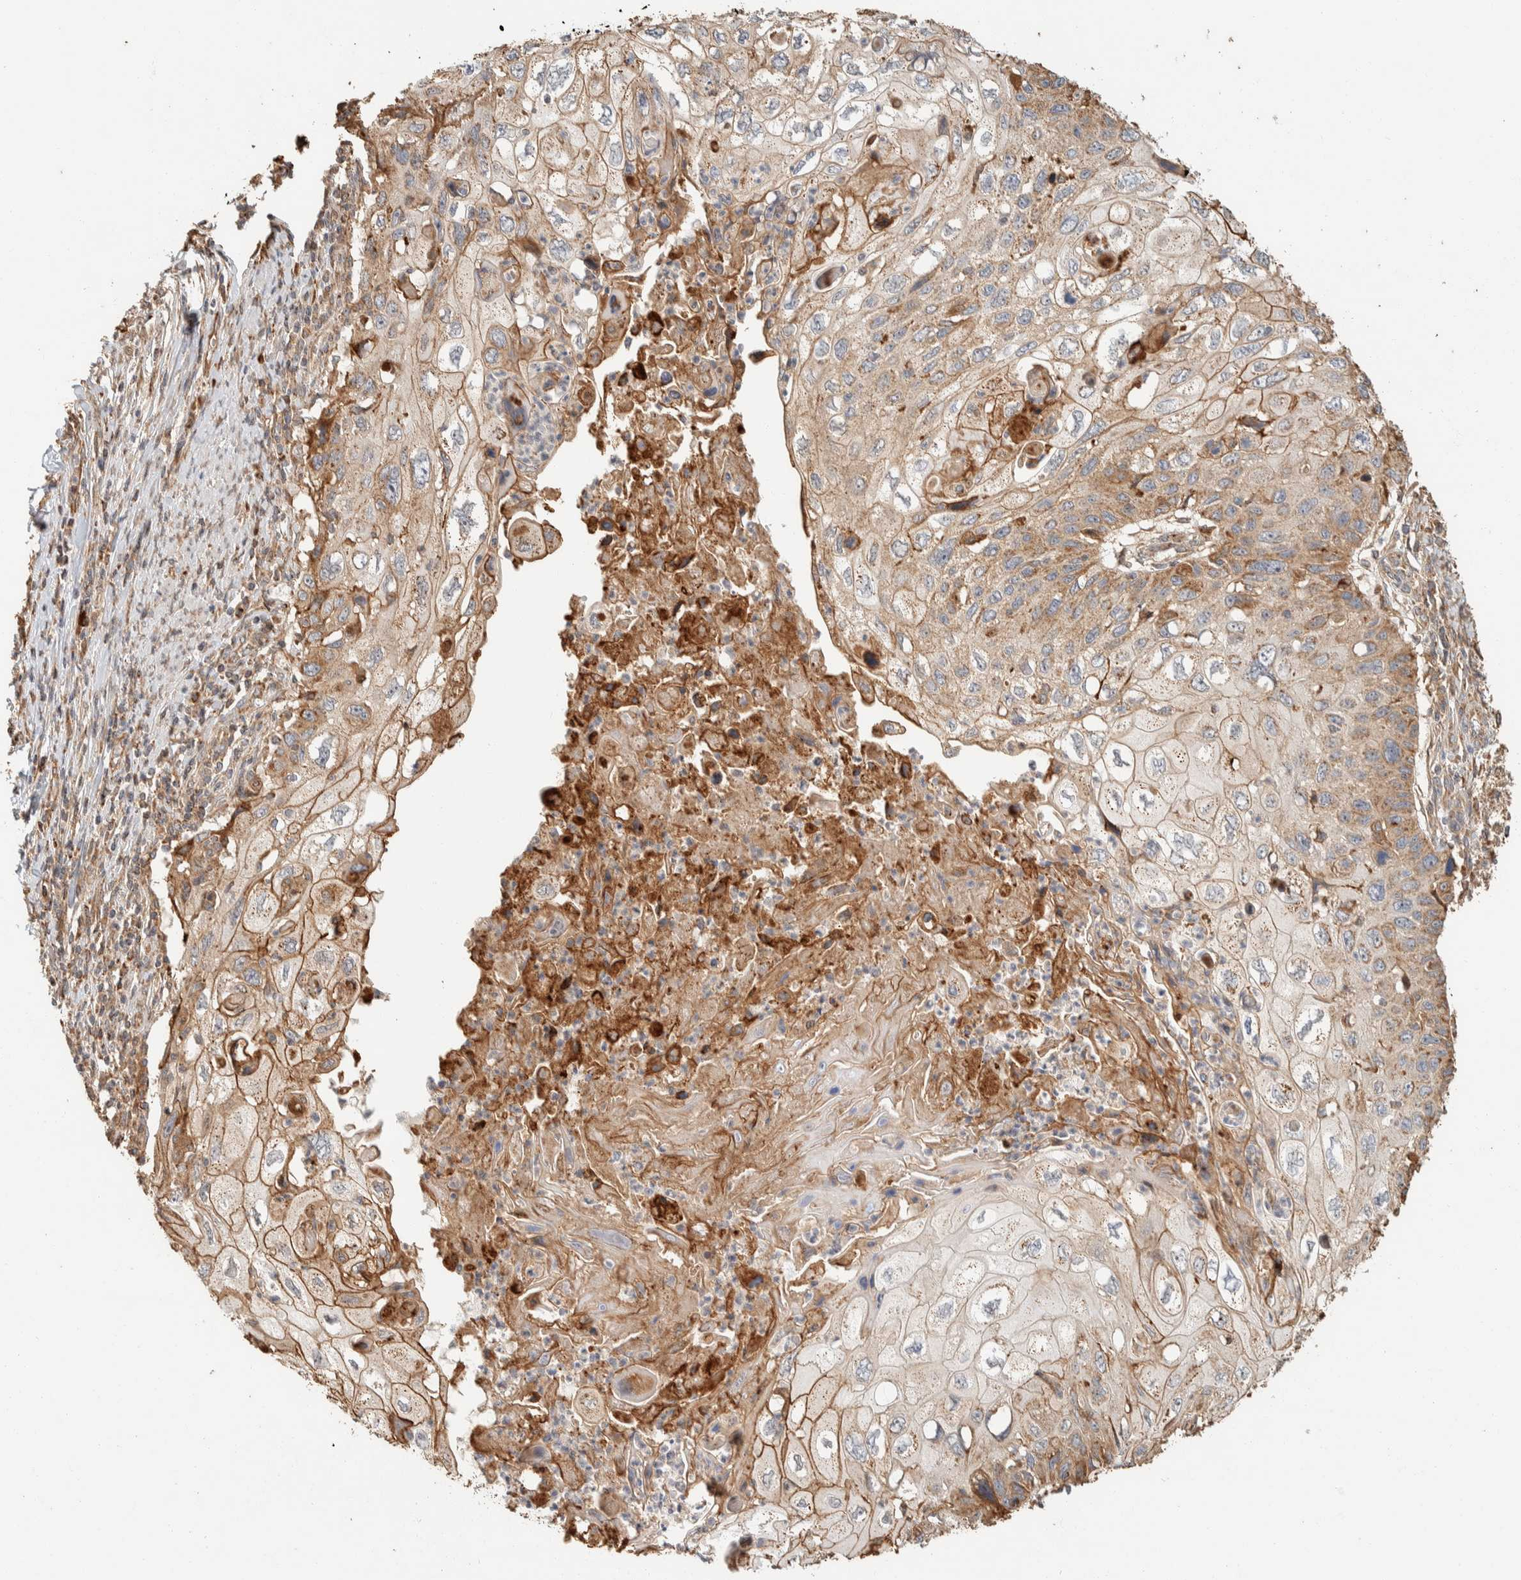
{"staining": {"intensity": "weak", "quantity": ">75%", "location": "cytoplasmic/membranous"}, "tissue": "cervical cancer", "cell_type": "Tumor cells", "image_type": "cancer", "snomed": [{"axis": "morphology", "description": "Squamous cell carcinoma, NOS"}, {"axis": "topography", "description": "Cervix"}], "caption": "Cervical squamous cell carcinoma stained with a brown dye reveals weak cytoplasmic/membranous positive expression in about >75% of tumor cells.", "gene": "KIF9", "patient": {"sex": "female", "age": 70}}